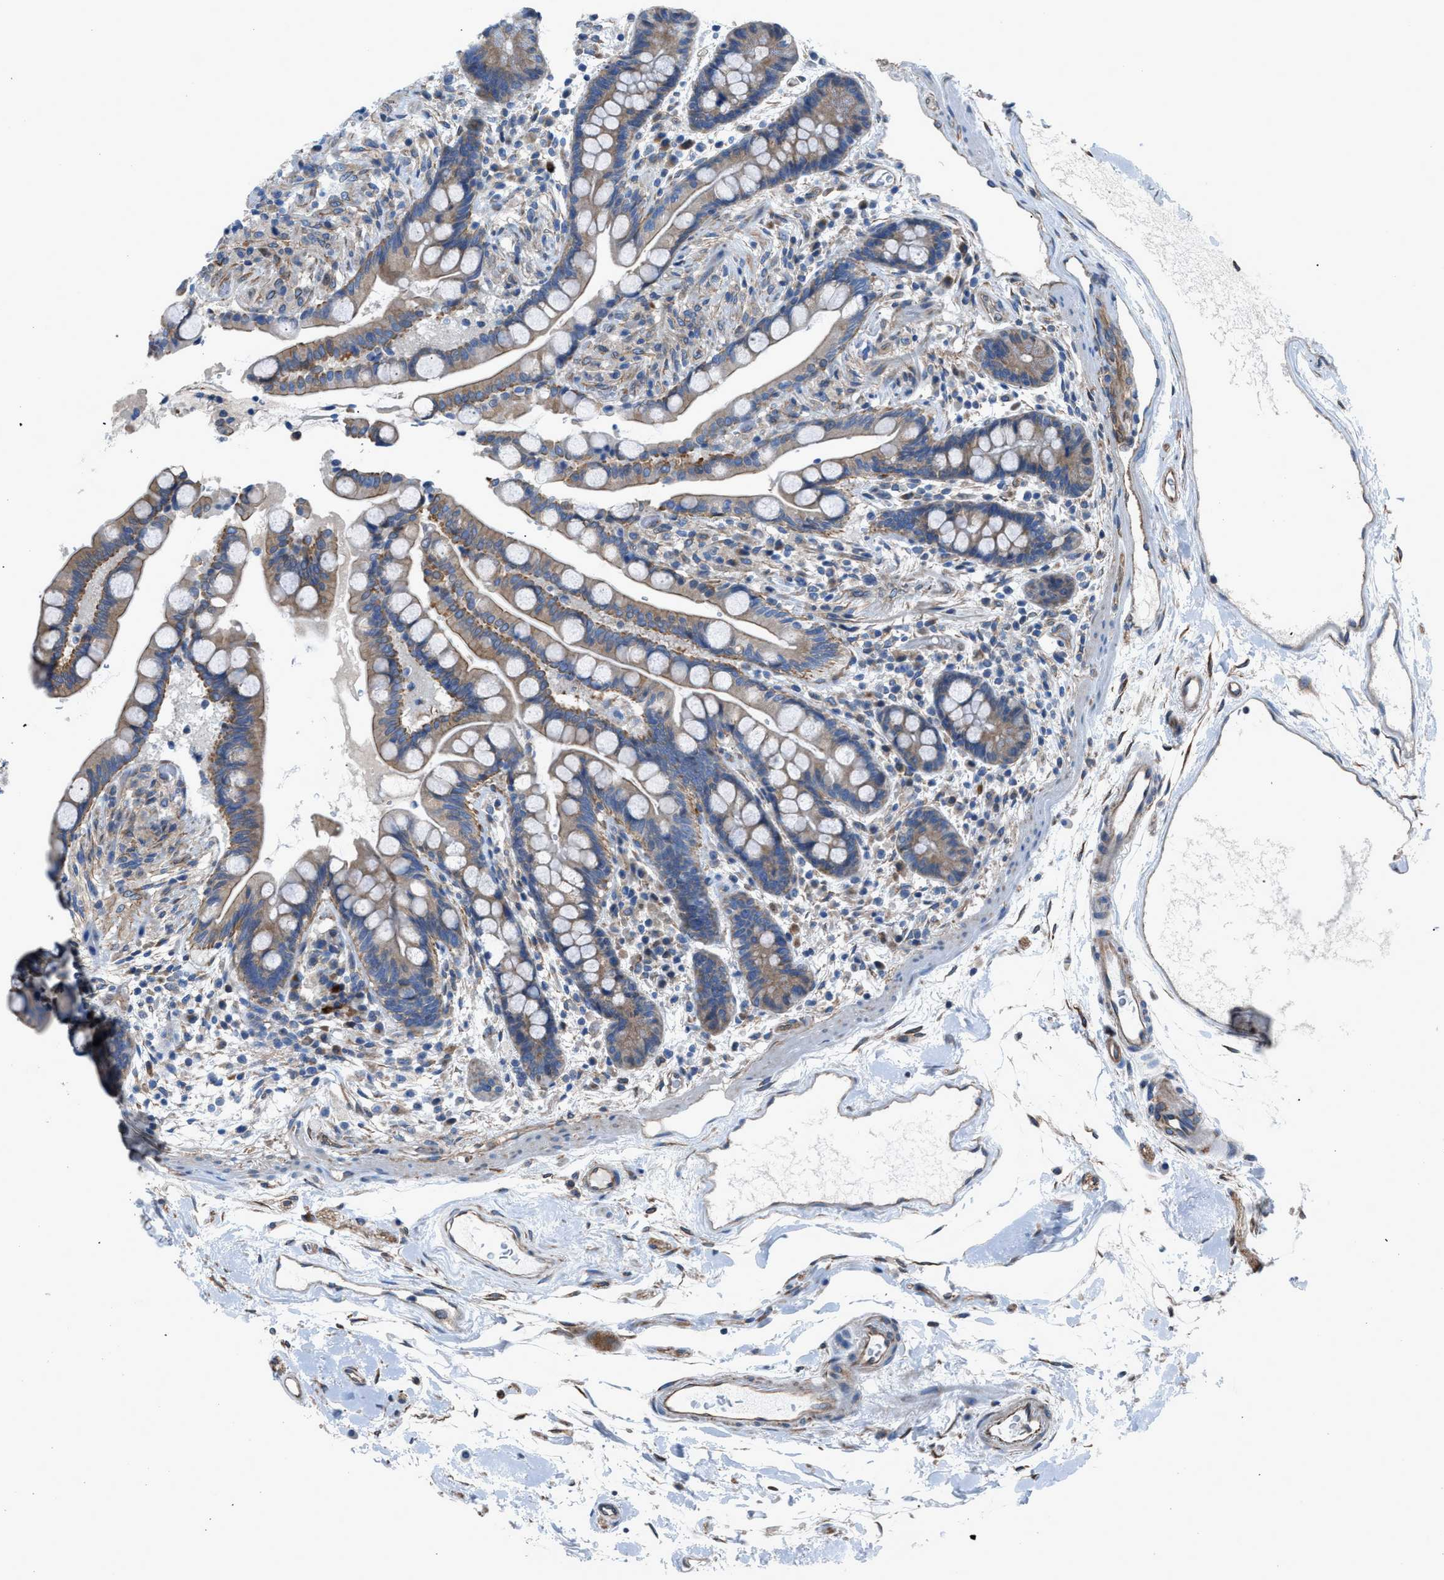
{"staining": {"intensity": "weak", "quantity": ">75%", "location": "cytoplasmic/membranous"}, "tissue": "colon", "cell_type": "Endothelial cells", "image_type": "normal", "snomed": [{"axis": "morphology", "description": "Normal tissue, NOS"}, {"axis": "topography", "description": "Colon"}], "caption": "Immunohistochemical staining of benign colon displays low levels of weak cytoplasmic/membranous expression in about >75% of endothelial cells. The protein of interest is shown in brown color, while the nuclei are stained blue.", "gene": "DMAC1", "patient": {"sex": "male", "age": 73}}